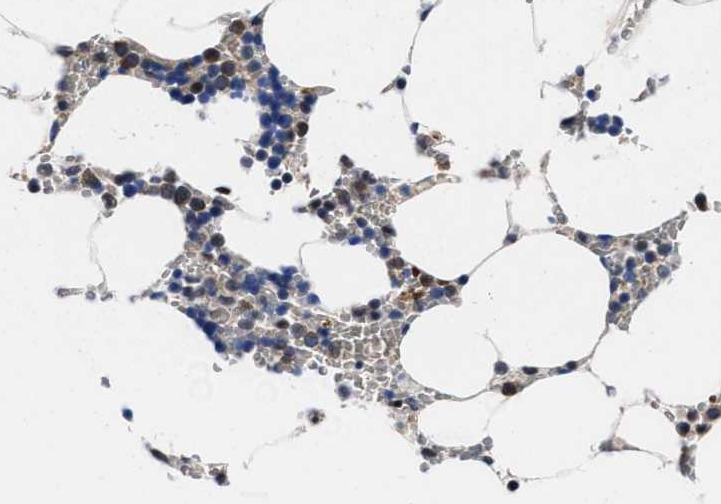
{"staining": {"intensity": "moderate", "quantity": "<25%", "location": "cytoplasmic/membranous,nuclear"}, "tissue": "bone marrow", "cell_type": "Hematopoietic cells", "image_type": "normal", "snomed": [{"axis": "morphology", "description": "Normal tissue, NOS"}, {"axis": "topography", "description": "Bone marrow"}], "caption": "A high-resolution histopathology image shows IHC staining of unremarkable bone marrow, which shows moderate cytoplasmic/membranous,nuclear staining in approximately <25% of hematopoietic cells.", "gene": "ACLY", "patient": {"sex": "male", "age": 70}}